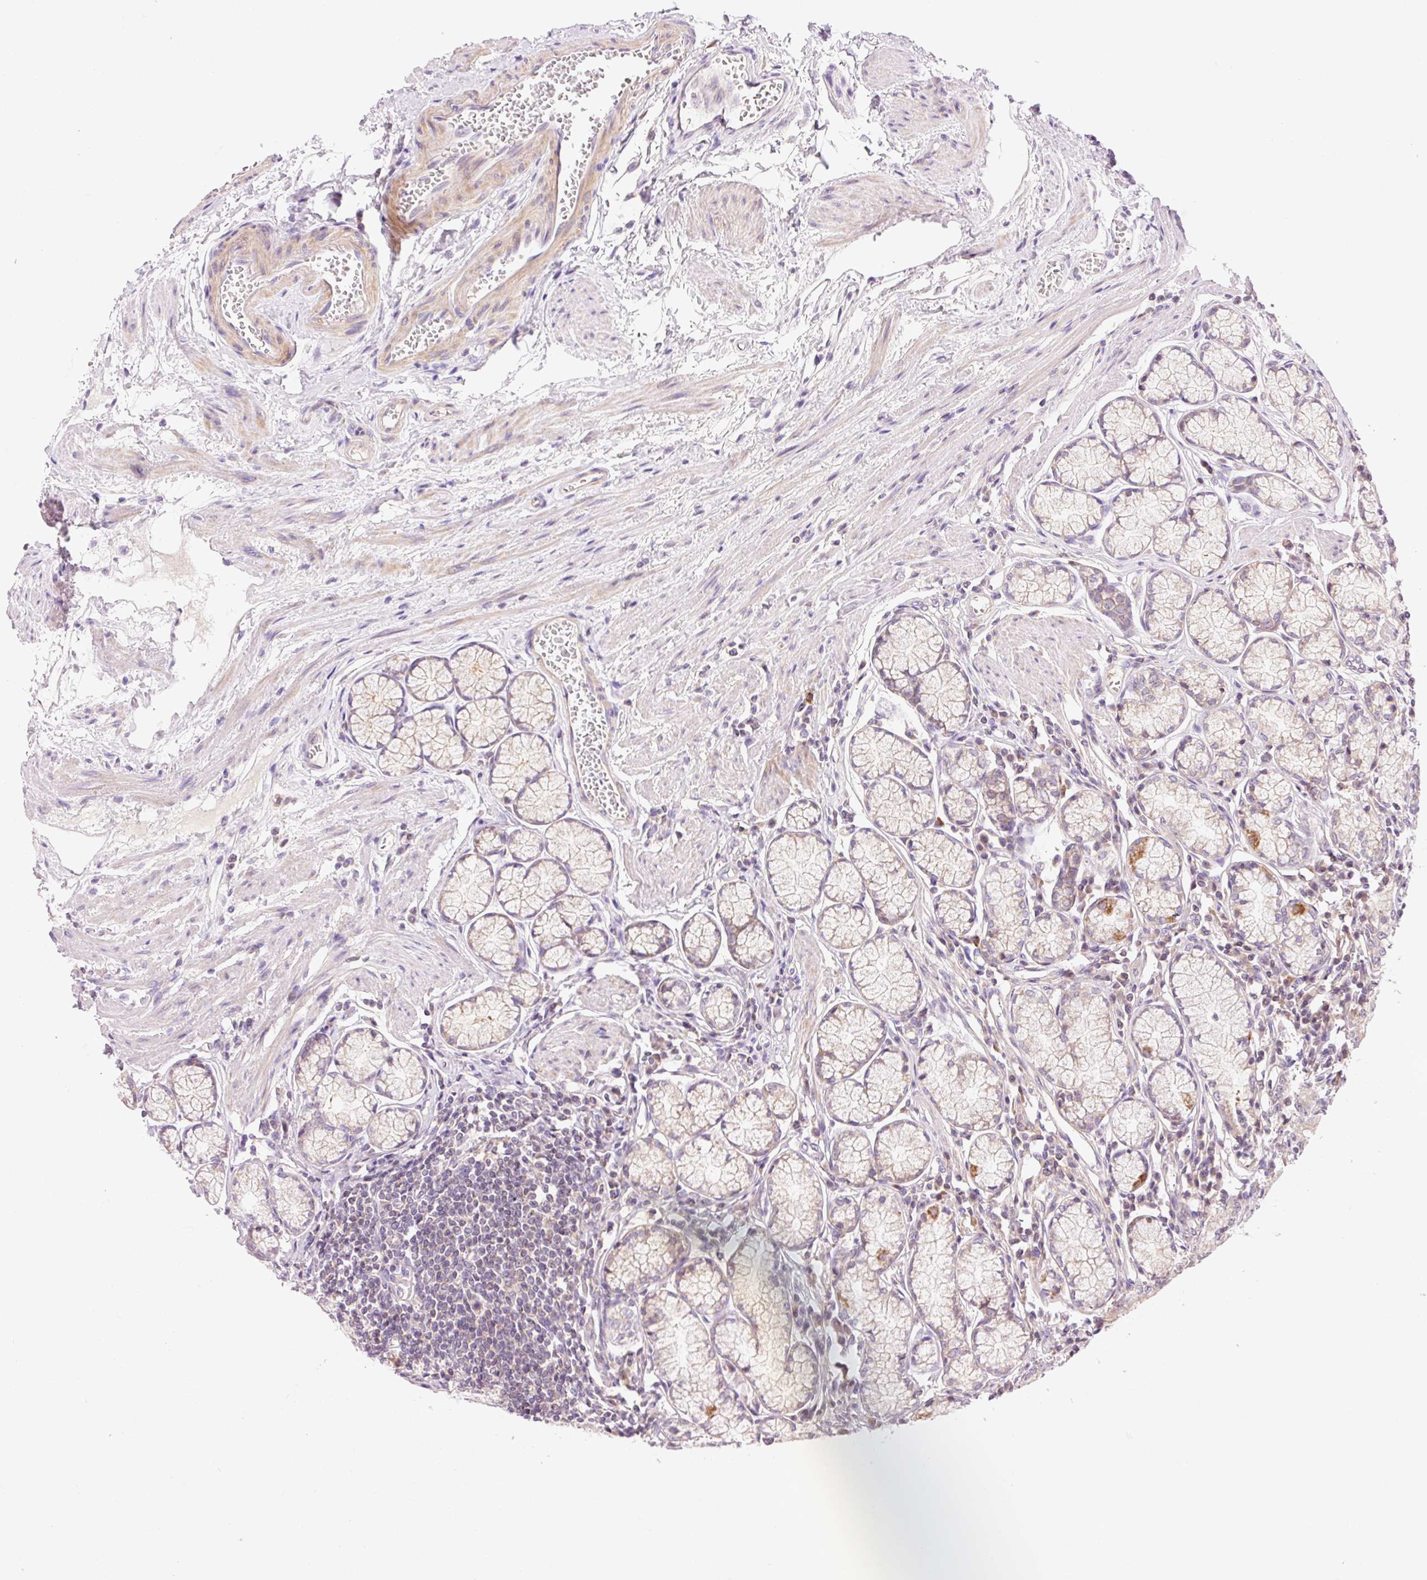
{"staining": {"intensity": "strong", "quantity": "25%-75%", "location": "cytoplasmic/membranous"}, "tissue": "stomach", "cell_type": "Glandular cells", "image_type": "normal", "snomed": [{"axis": "morphology", "description": "Normal tissue, NOS"}, {"axis": "topography", "description": "Stomach"}], "caption": "Brown immunohistochemical staining in unremarkable stomach reveals strong cytoplasmic/membranous staining in approximately 25%-75% of glandular cells. The protein is shown in brown color, while the nuclei are stained blue.", "gene": "IMMT", "patient": {"sex": "male", "age": 55}}